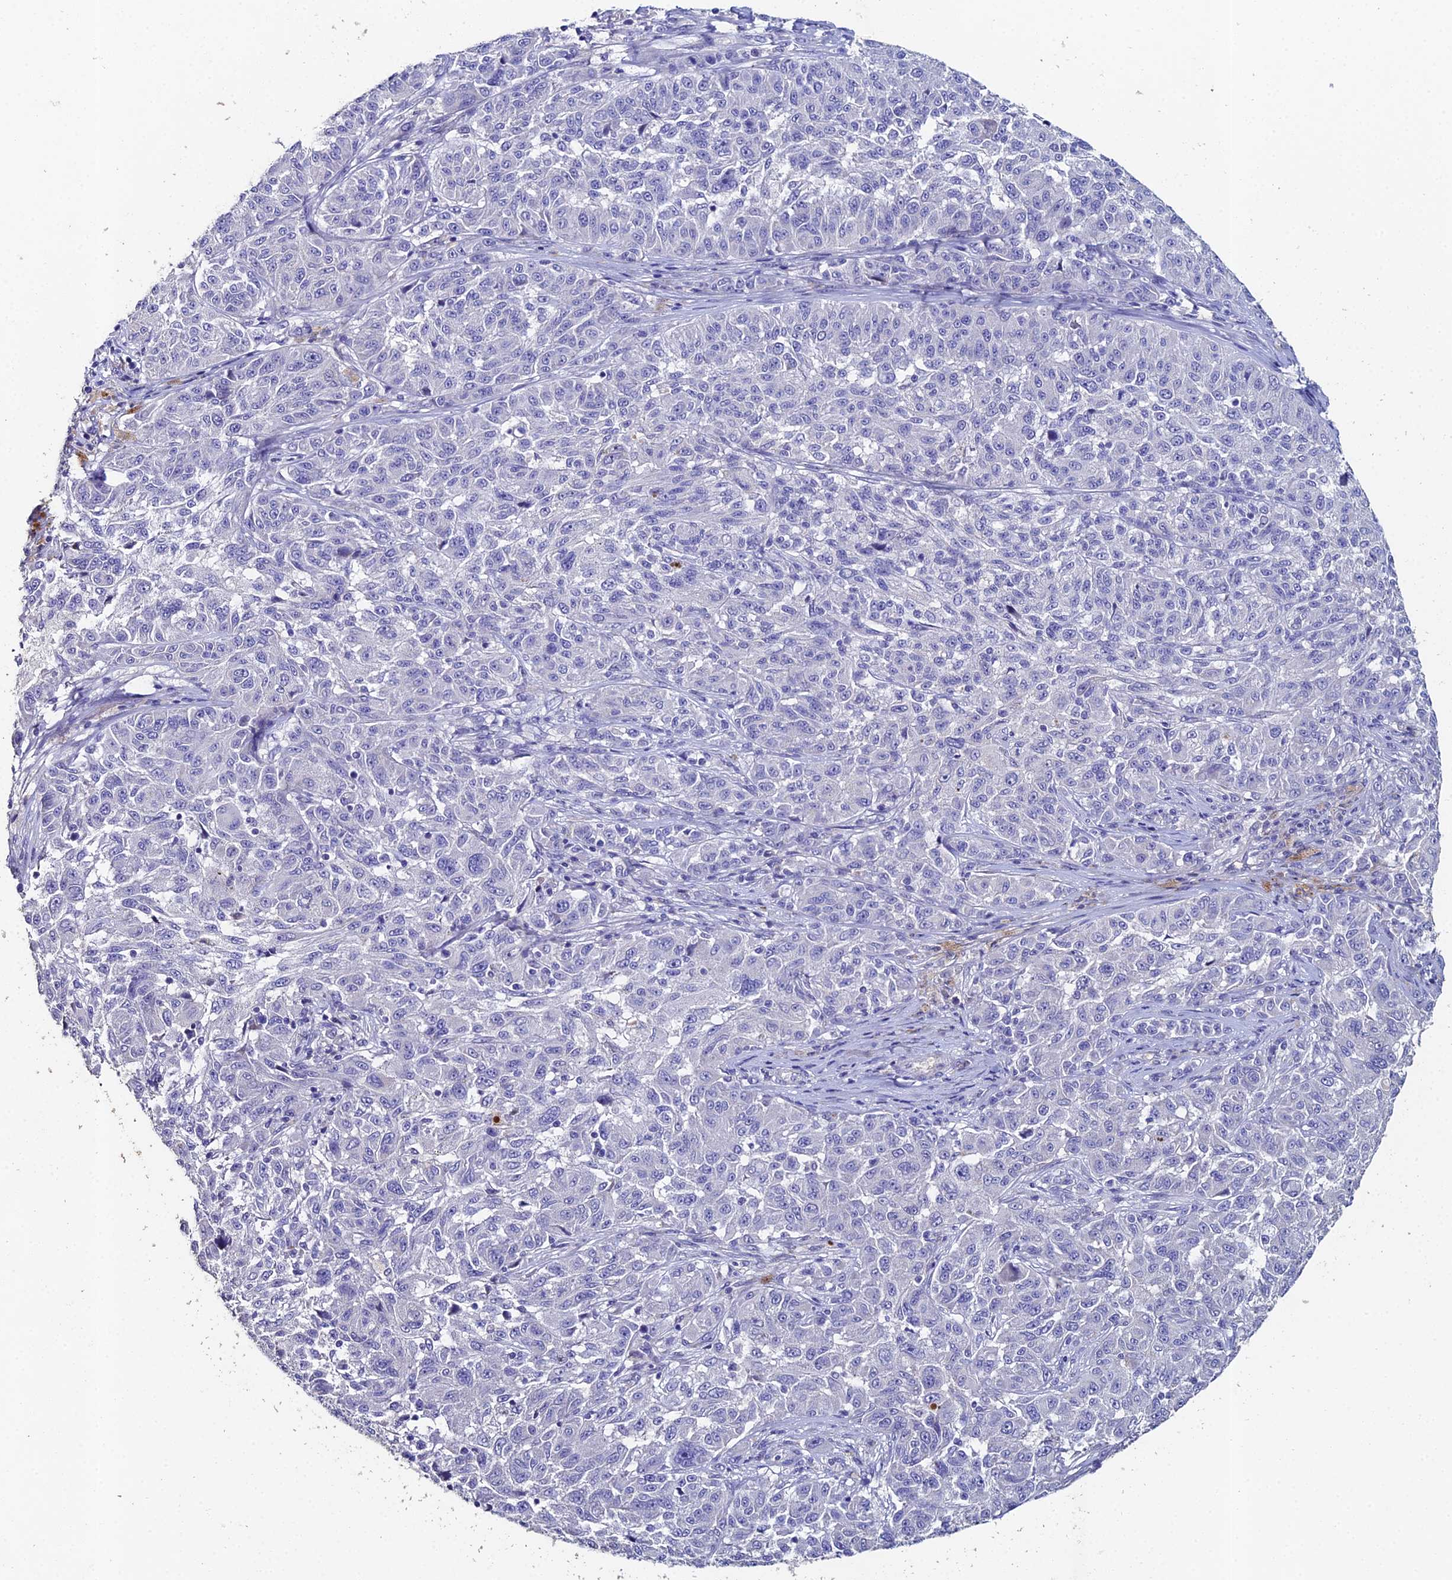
{"staining": {"intensity": "negative", "quantity": "none", "location": "none"}, "tissue": "melanoma", "cell_type": "Tumor cells", "image_type": "cancer", "snomed": [{"axis": "morphology", "description": "Malignant melanoma, NOS"}, {"axis": "topography", "description": "Skin"}], "caption": "Immunohistochemical staining of malignant melanoma displays no significant expression in tumor cells.", "gene": "ESRRG", "patient": {"sex": "male", "age": 53}}